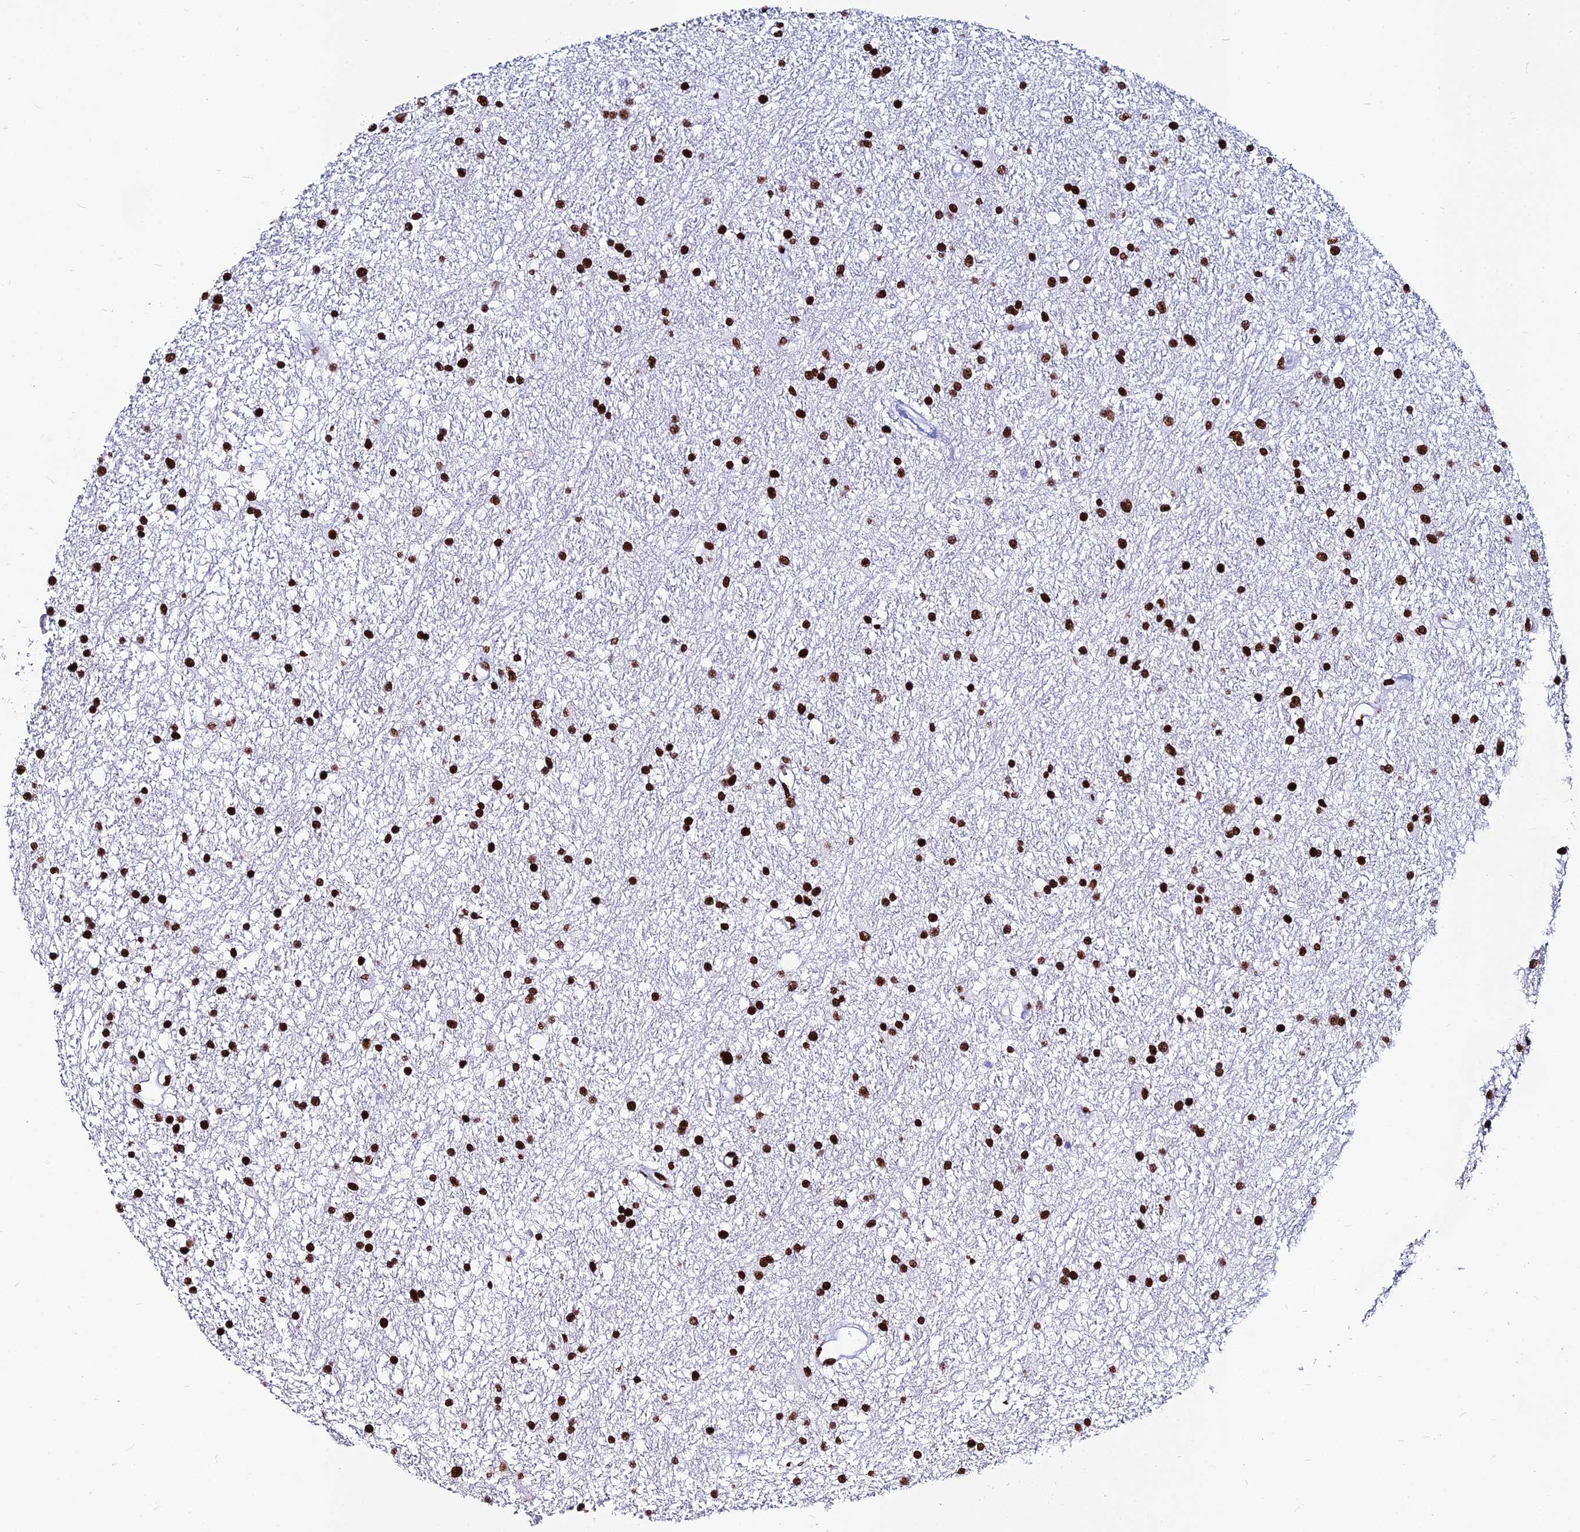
{"staining": {"intensity": "strong", "quantity": ">75%", "location": "nuclear"}, "tissue": "glioma", "cell_type": "Tumor cells", "image_type": "cancer", "snomed": [{"axis": "morphology", "description": "Glioma, malignant, High grade"}, {"axis": "topography", "description": "Brain"}], "caption": "High-grade glioma (malignant) was stained to show a protein in brown. There is high levels of strong nuclear positivity in approximately >75% of tumor cells. Nuclei are stained in blue.", "gene": "HNRNPH1", "patient": {"sex": "male", "age": 77}}